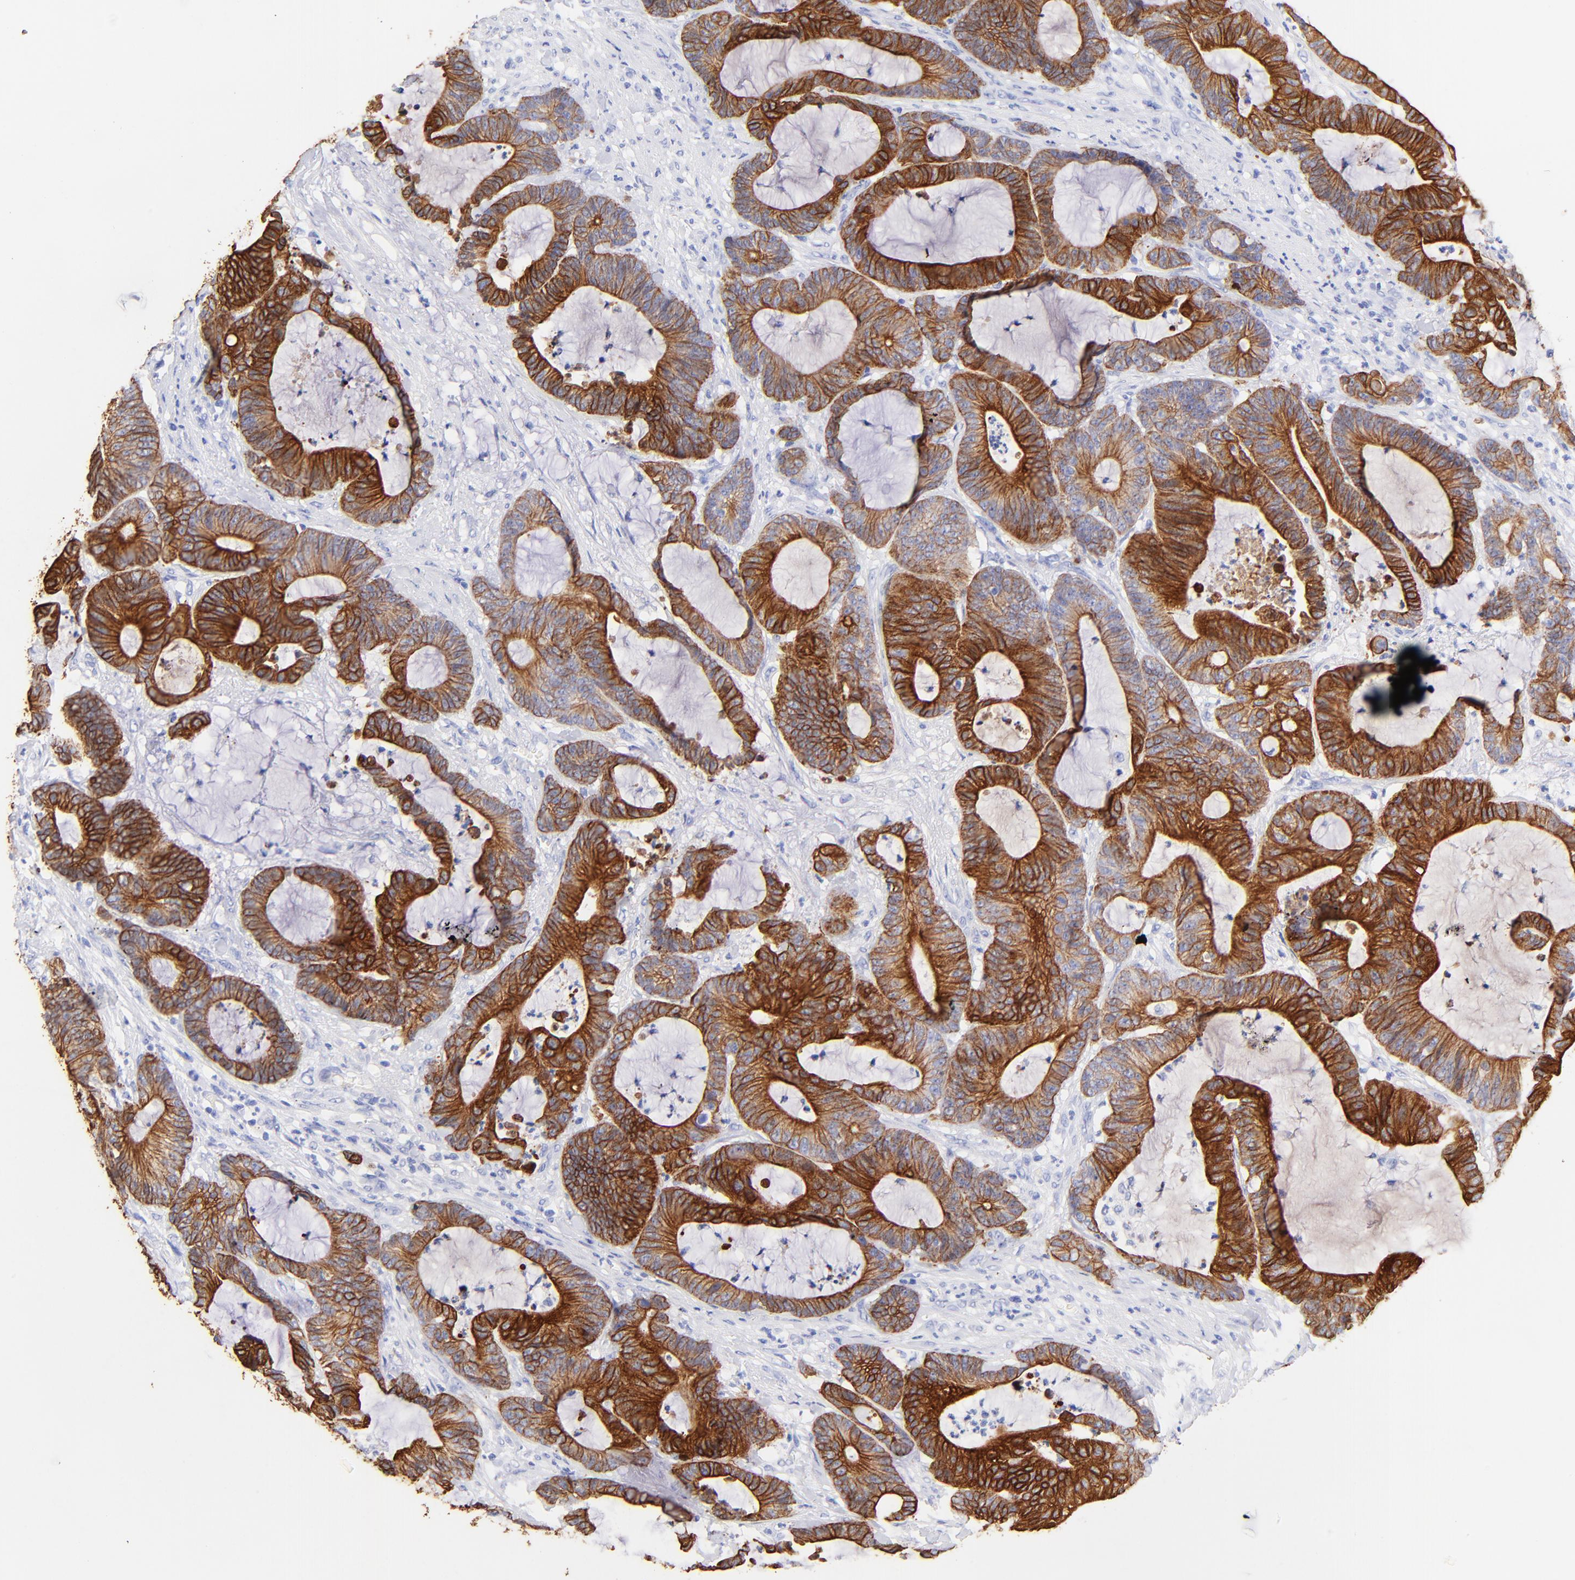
{"staining": {"intensity": "strong", "quantity": ">75%", "location": "cytoplasmic/membranous"}, "tissue": "colorectal cancer", "cell_type": "Tumor cells", "image_type": "cancer", "snomed": [{"axis": "morphology", "description": "Adenocarcinoma, NOS"}, {"axis": "topography", "description": "Colon"}], "caption": "Immunohistochemical staining of human adenocarcinoma (colorectal) displays high levels of strong cytoplasmic/membranous protein positivity in approximately >75% of tumor cells.", "gene": "KRT19", "patient": {"sex": "female", "age": 84}}